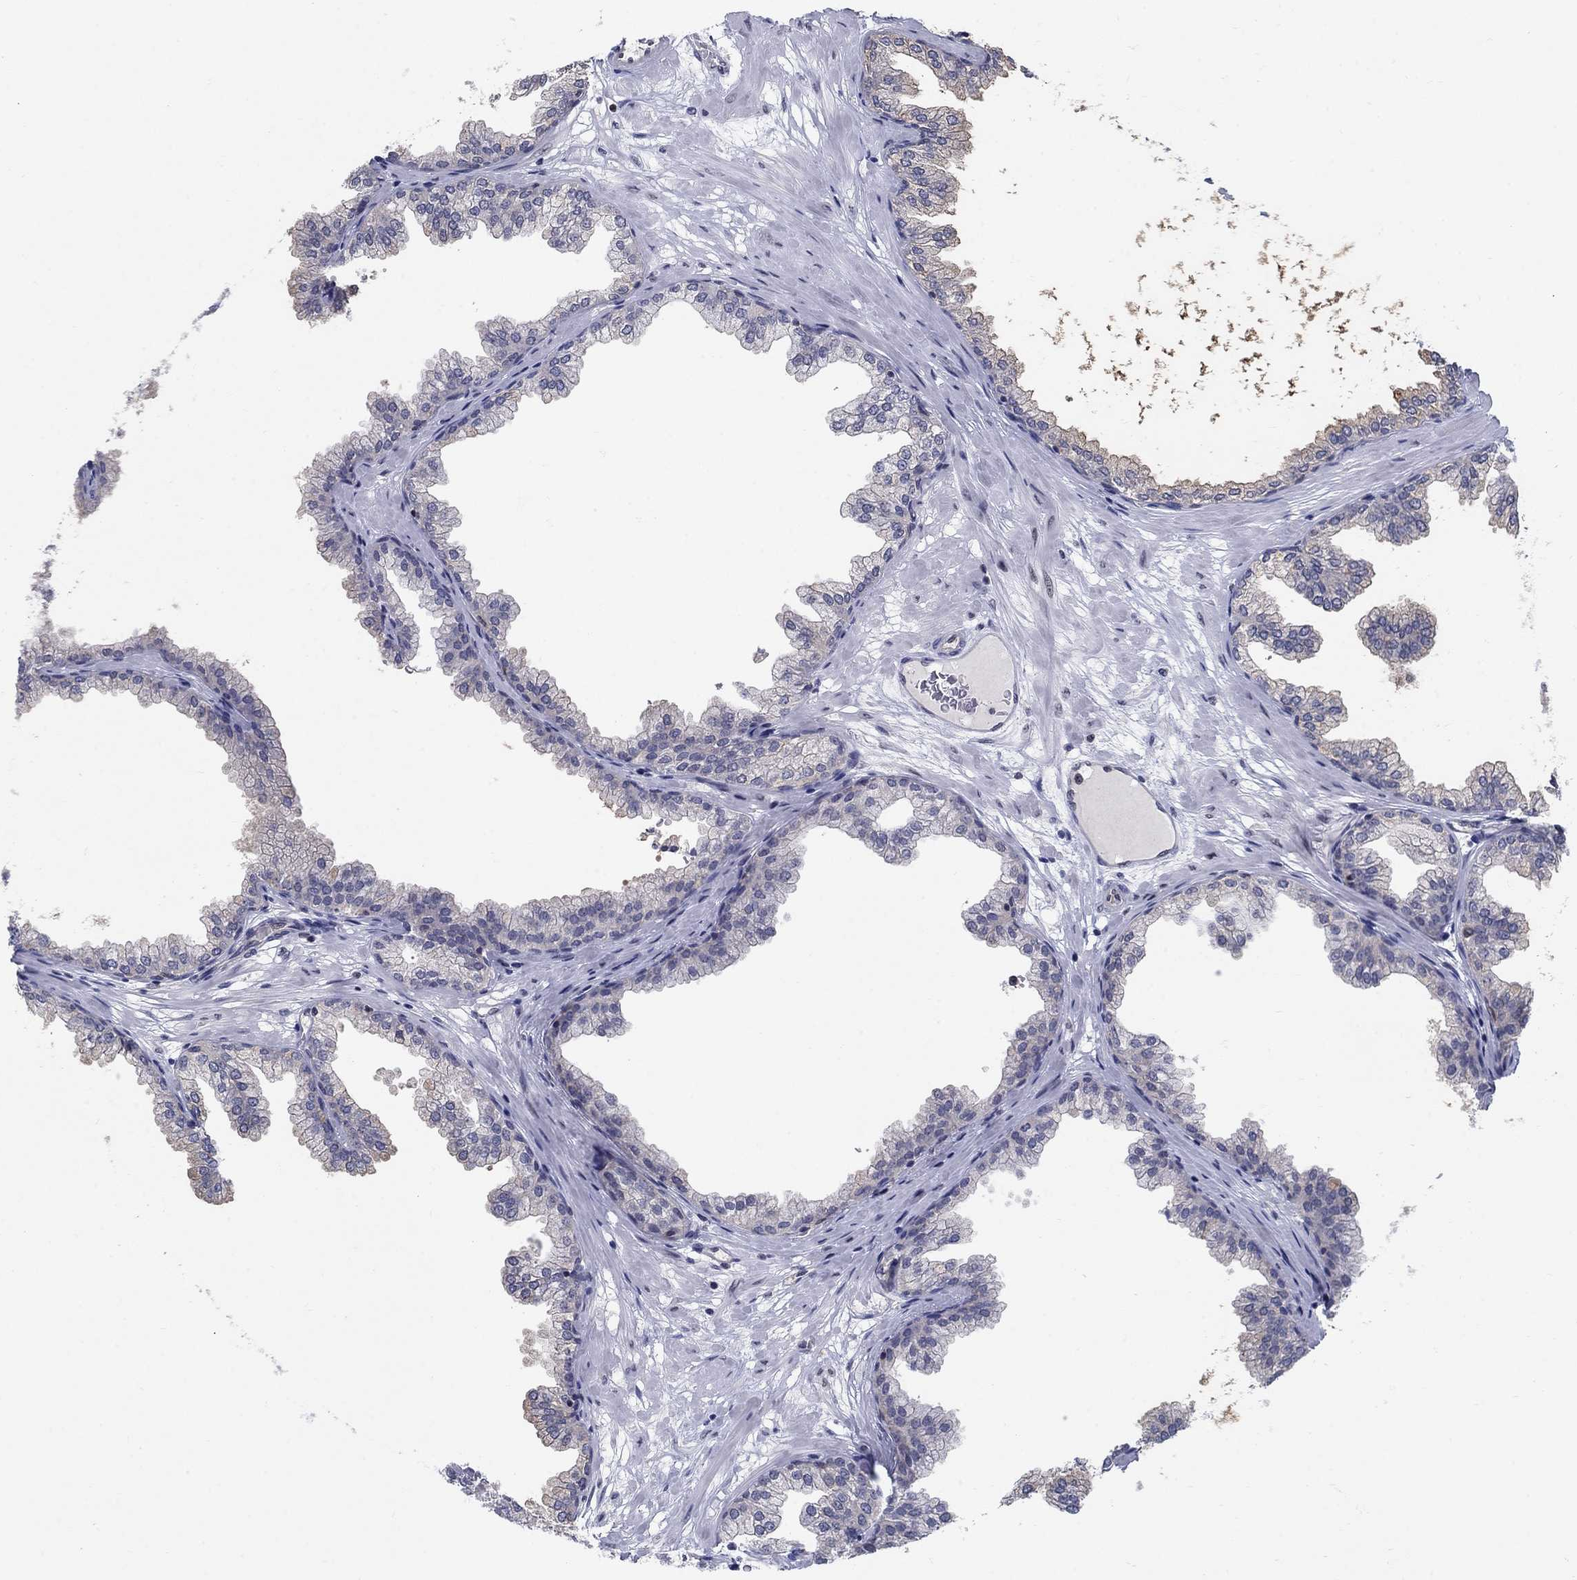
{"staining": {"intensity": "weak", "quantity": "<25%", "location": "nuclear"}, "tissue": "prostate", "cell_type": "Glandular cells", "image_type": "normal", "snomed": [{"axis": "morphology", "description": "Normal tissue, NOS"}, {"axis": "topography", "description": "Prostate"}], "caption": "This is a micrograph of immunohistochemistry staining of unremarkable prostate, which shows no positivity in glandular cells.", "gene": "CENPE", "patient": {"sex": "male", "age": 37}}